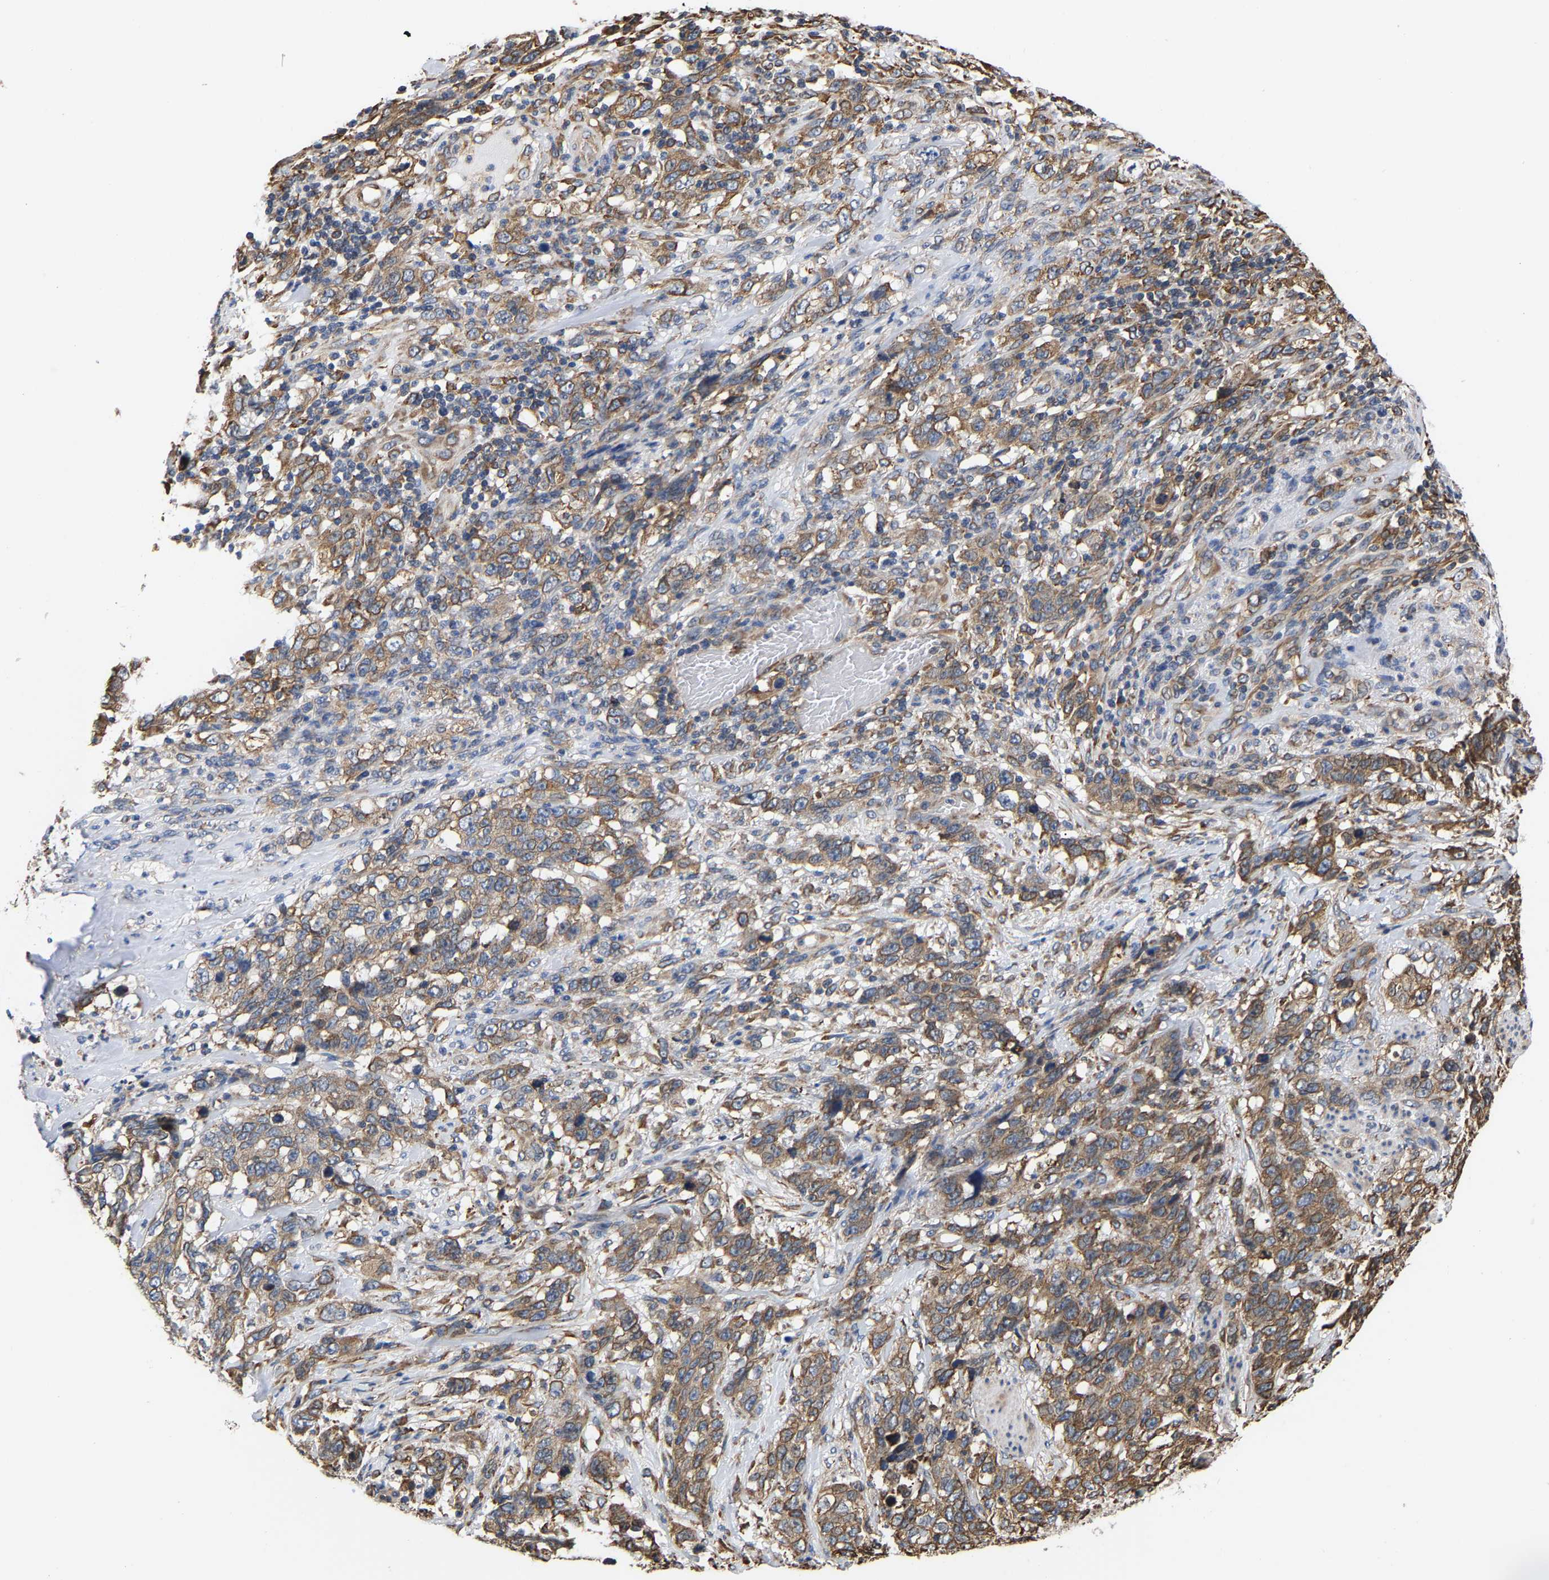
{"staining": {"intensity": "moderate", "quantity": ">75%", "location": "cytoplasmic/membranous"}, "tissue": "stomach cancer", "cell_type": "Tumor cells", "image_type": "cancer", "snomed": [{"axis": "morphology", "description": "Adenocarcinoma, NOS"}, {"axis": "topography", "description": "Stomach"}], "caption": "IHC photomicrograph of neoplastic tissue: human stomach cancer stained using immunohistochemistry displays medium levels of moderate protein expression localized specifically in the cytoplasmic/membranous of tumor cells, appearing as a cytoplasmic/membranous brown color.", "gene": "ARAP1", "patient": {"sex": "male", "age": 48}}